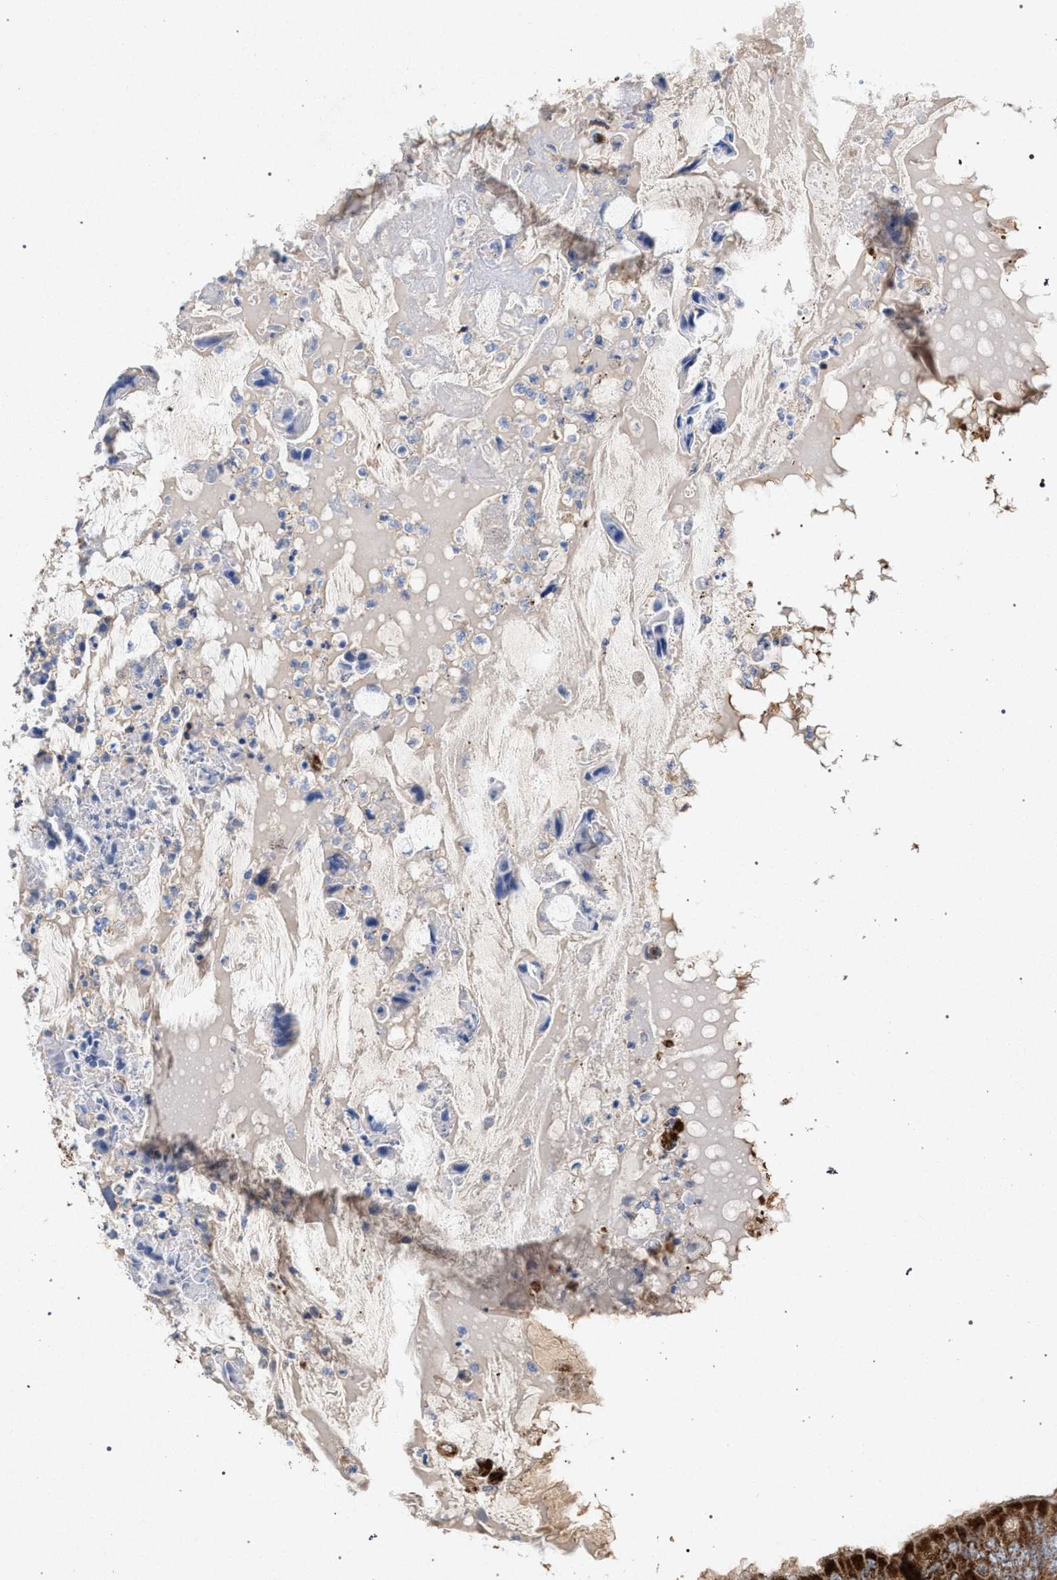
{"staining": {"intensity": "strong", "quantity": ">75%", "location": "cytoplasmic/membranous"}, "tissue": "colorectal cancer", "cell_type": "Tumor cells", "image_type": "cancer", "snomed": [{"axis": "morphology", "description": "Normal tissue, NOS"}, {"axis": "morphology", "description": "Adenocarcinoma, NOS"}, {"axis": "topography", "description": "Rectum"}, {"axis": "topography", "description": "Peripheral nerve tissue"}], "caption": "The immunohistochemical stain shows strong cytoplasmic/membranous staining in tumor cells of adenocarcinoma (colorectal) tissue. (IHC, brightfield microscopy, high magnification).", "gene": "VPS13A", "patient": {"sex": "female", "age": 77}}